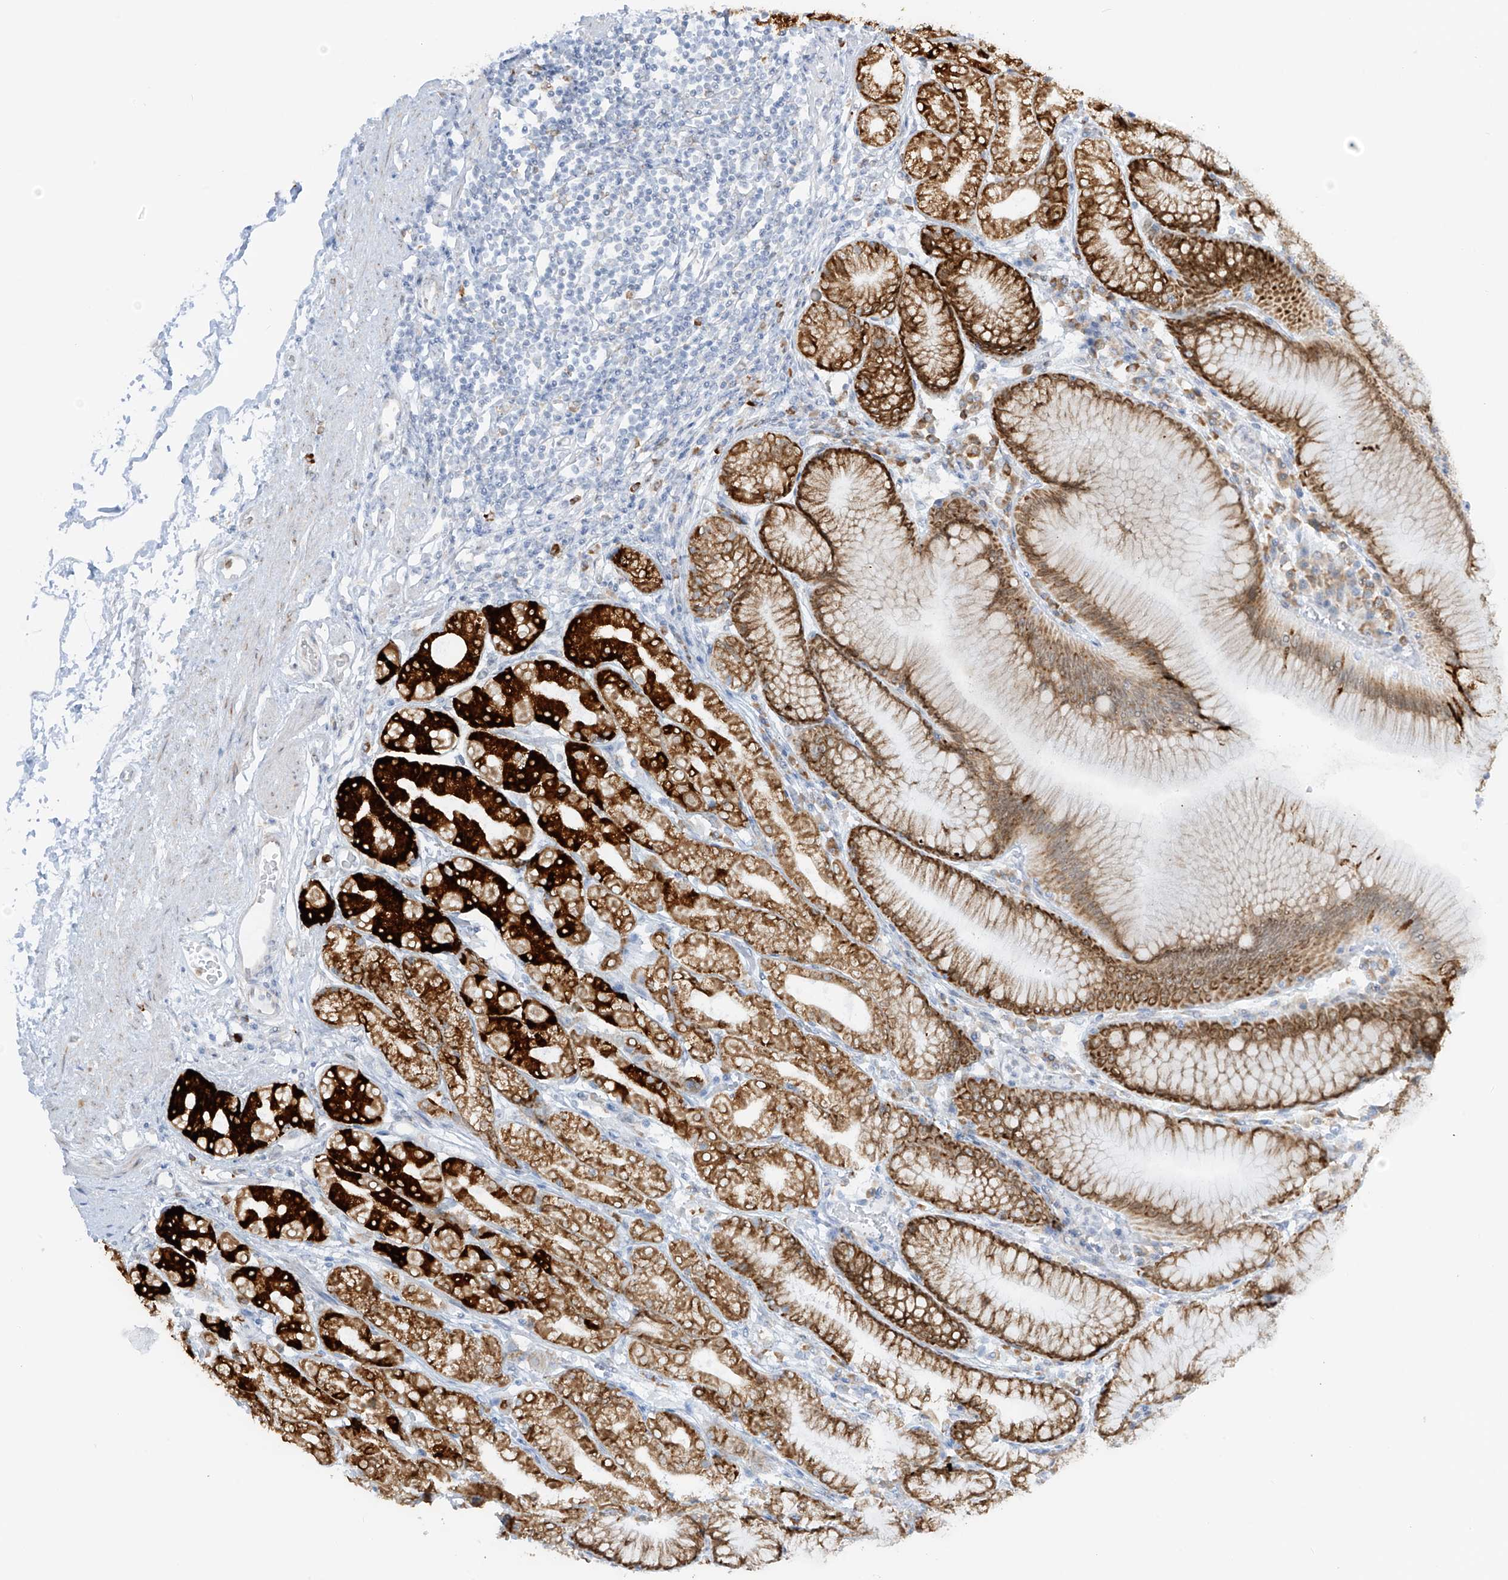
{"staining": {"intensity": "strong", "quantity": ">75%", "location": "cytoplasmic/membranous"}, "tissue": "stomach", "cell_type": "Glandular cells", "image_type": "normal", "snomed": [{"axis": "morphology", "description": "Normal tissue, NOS"}, {"axis": "topography", "description": "Stomach"}], "caption": "Immunohistochemical staining of benign human stomach shows >75% levels of strong cytoplasmic/membranous protein staining in about >75% of glandular cells. Nuclei are stained in blue.", "gene": "LRRC59", "patient": {"sex": "female", "age": 57}}